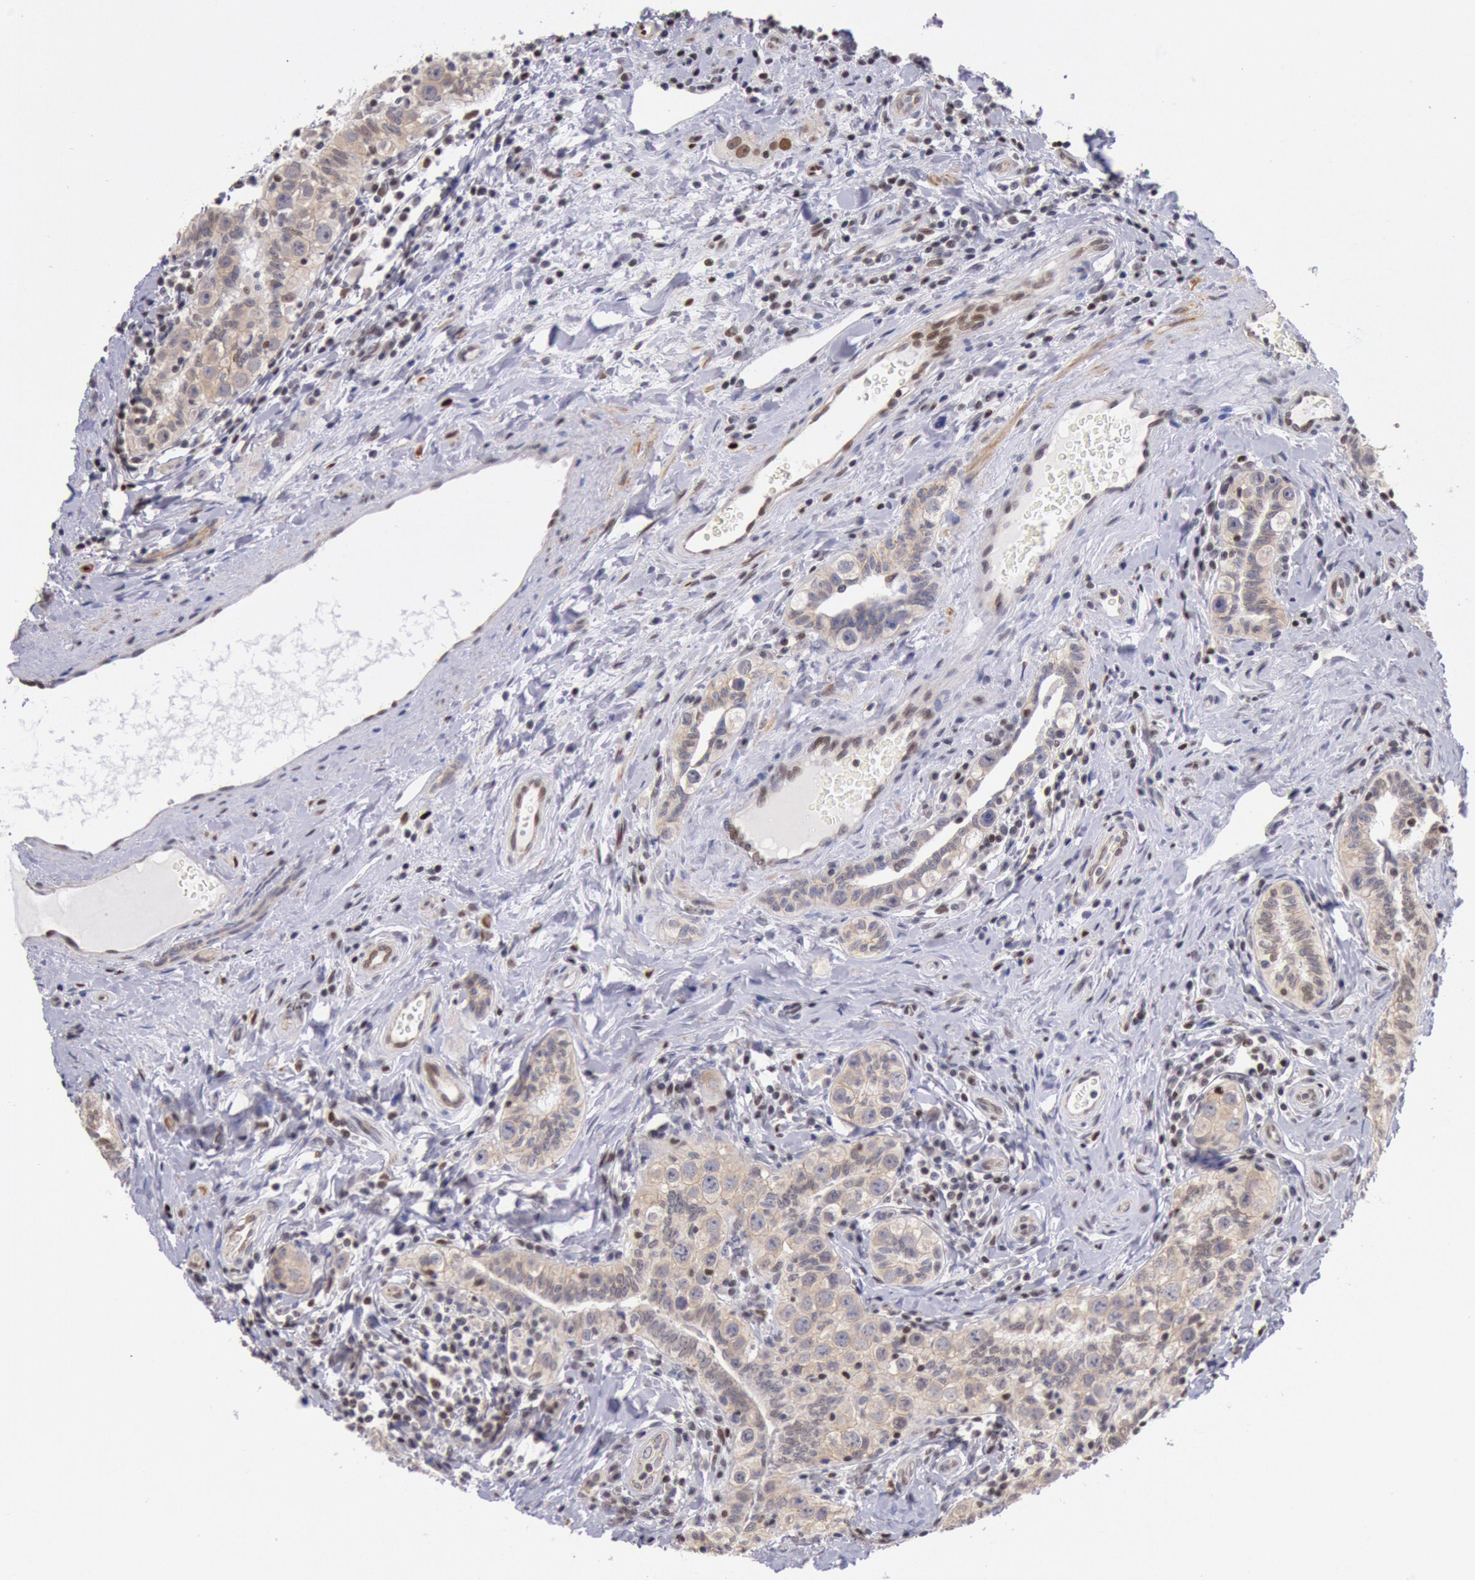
{"staining": {"intensity": "weak", "quantity": "25%-75%", "location": "cytoplasmic/membranous"}, "tissue": "testis cancer", "cell_type": "Tumor cells", "image_type": "cancer", "snomed": [{"axis": "morphology", "description": "Seminoma, NOS"}, {"axis": "topography", "description": "Testis"}], "caption": "This image displays seminoma (testis) stained with immunohistochemistry to label a protein in brown. The cytoplasmic/membranous of tumor cells show weak positivity for the protein. Nuclei are counter-stained blue.", "gene": "RPS6KA5", "patient": {"sex": "male", "age": 32}}